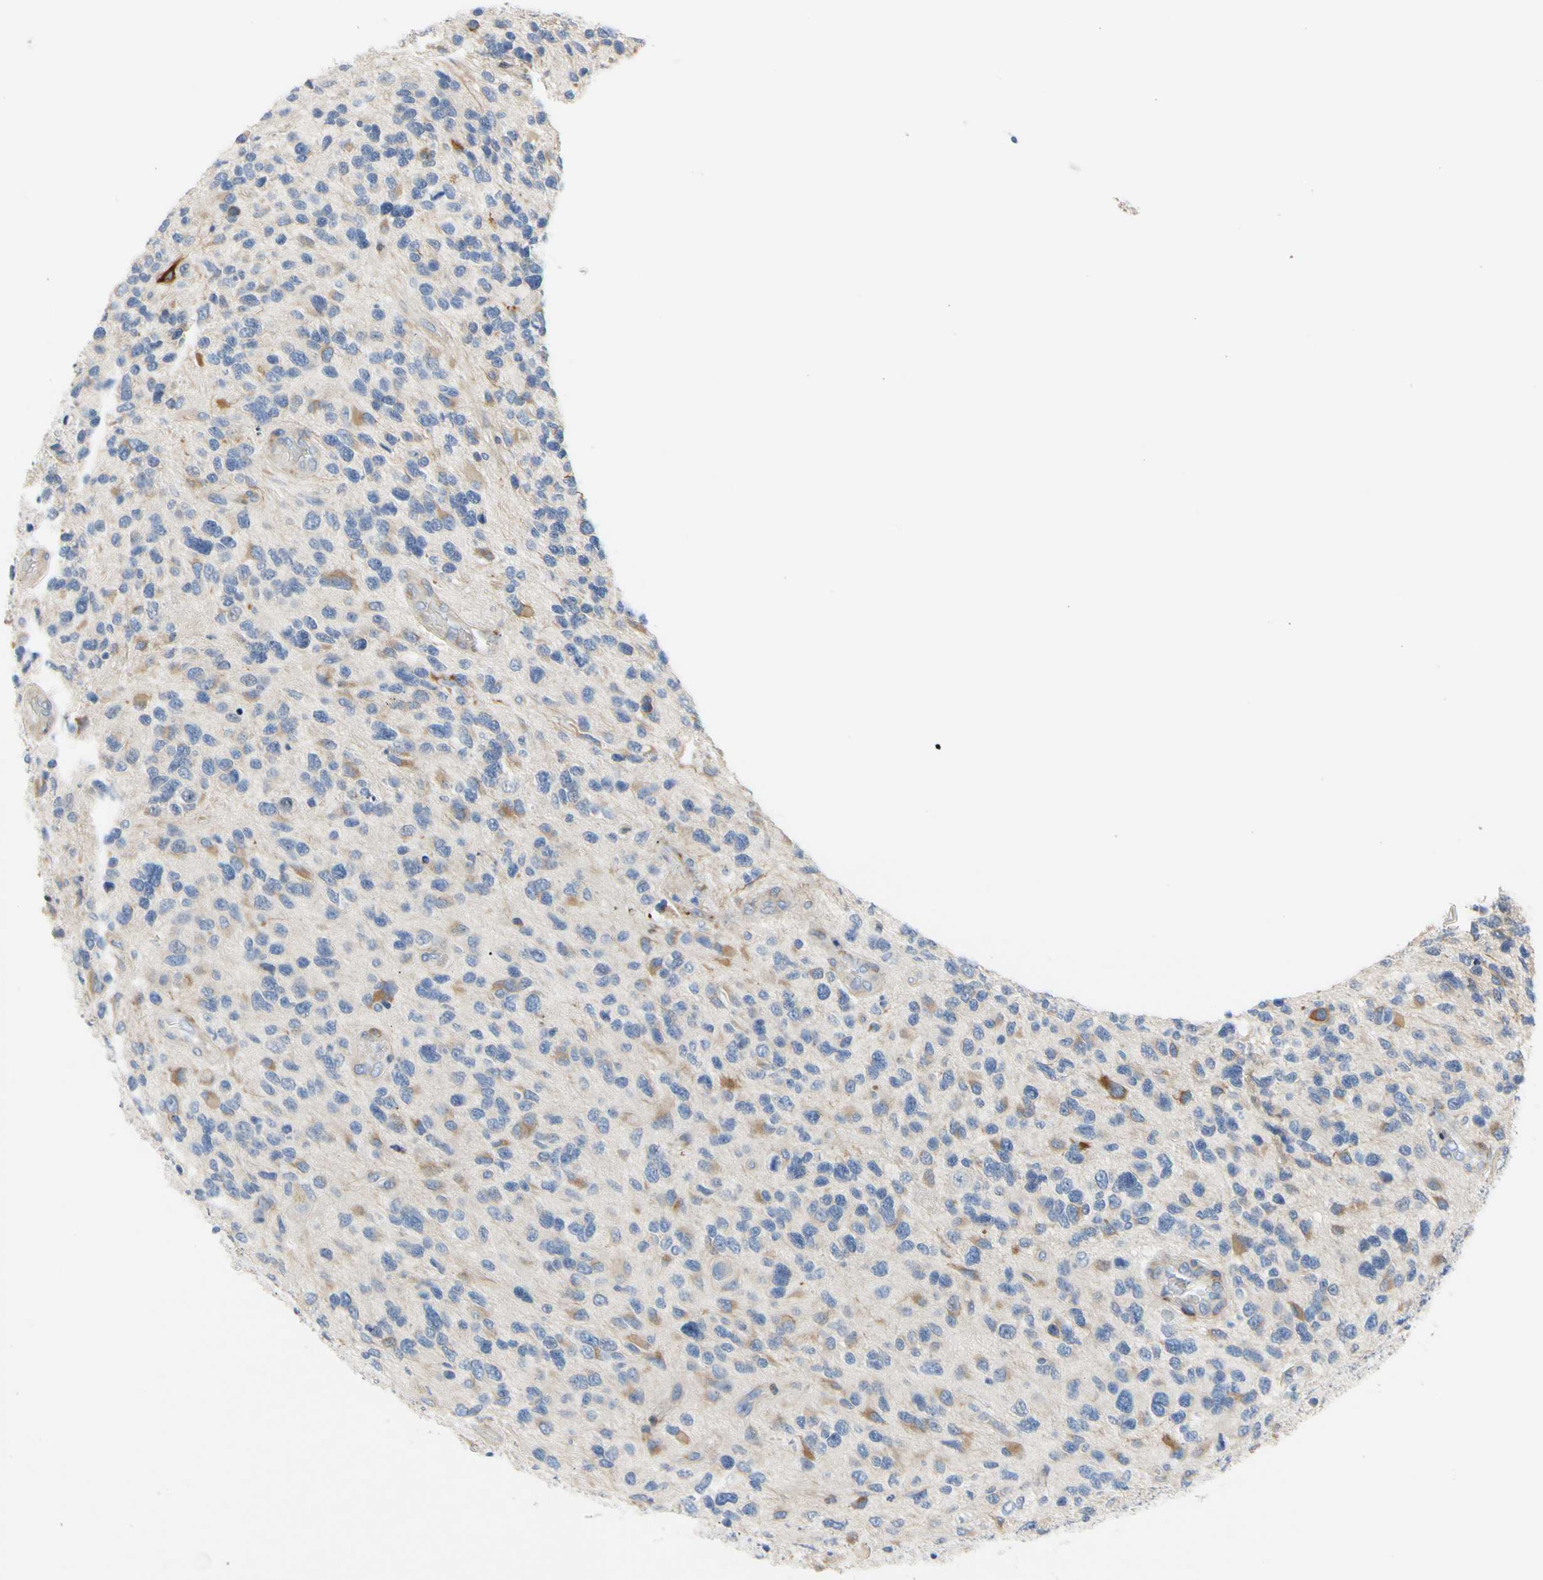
{"staining": {"intensity": "negative", "quantity": "none", "location": "none"}, "tissue": "glioma", "cell_type": "Tumor cells", "image_type": "cancer", "snomed": [{"axis": "morphology", "description": "Glioma, malignant, High grade"}, {"axis": "topography", "description": "Brain"}], "caption": "There is no significant expression in tumor cells of malignant high-grade glioma. Nuclei are stained in blue.", "gene": "ZNF236", "patient": {"sex": "female", "age": 58}}